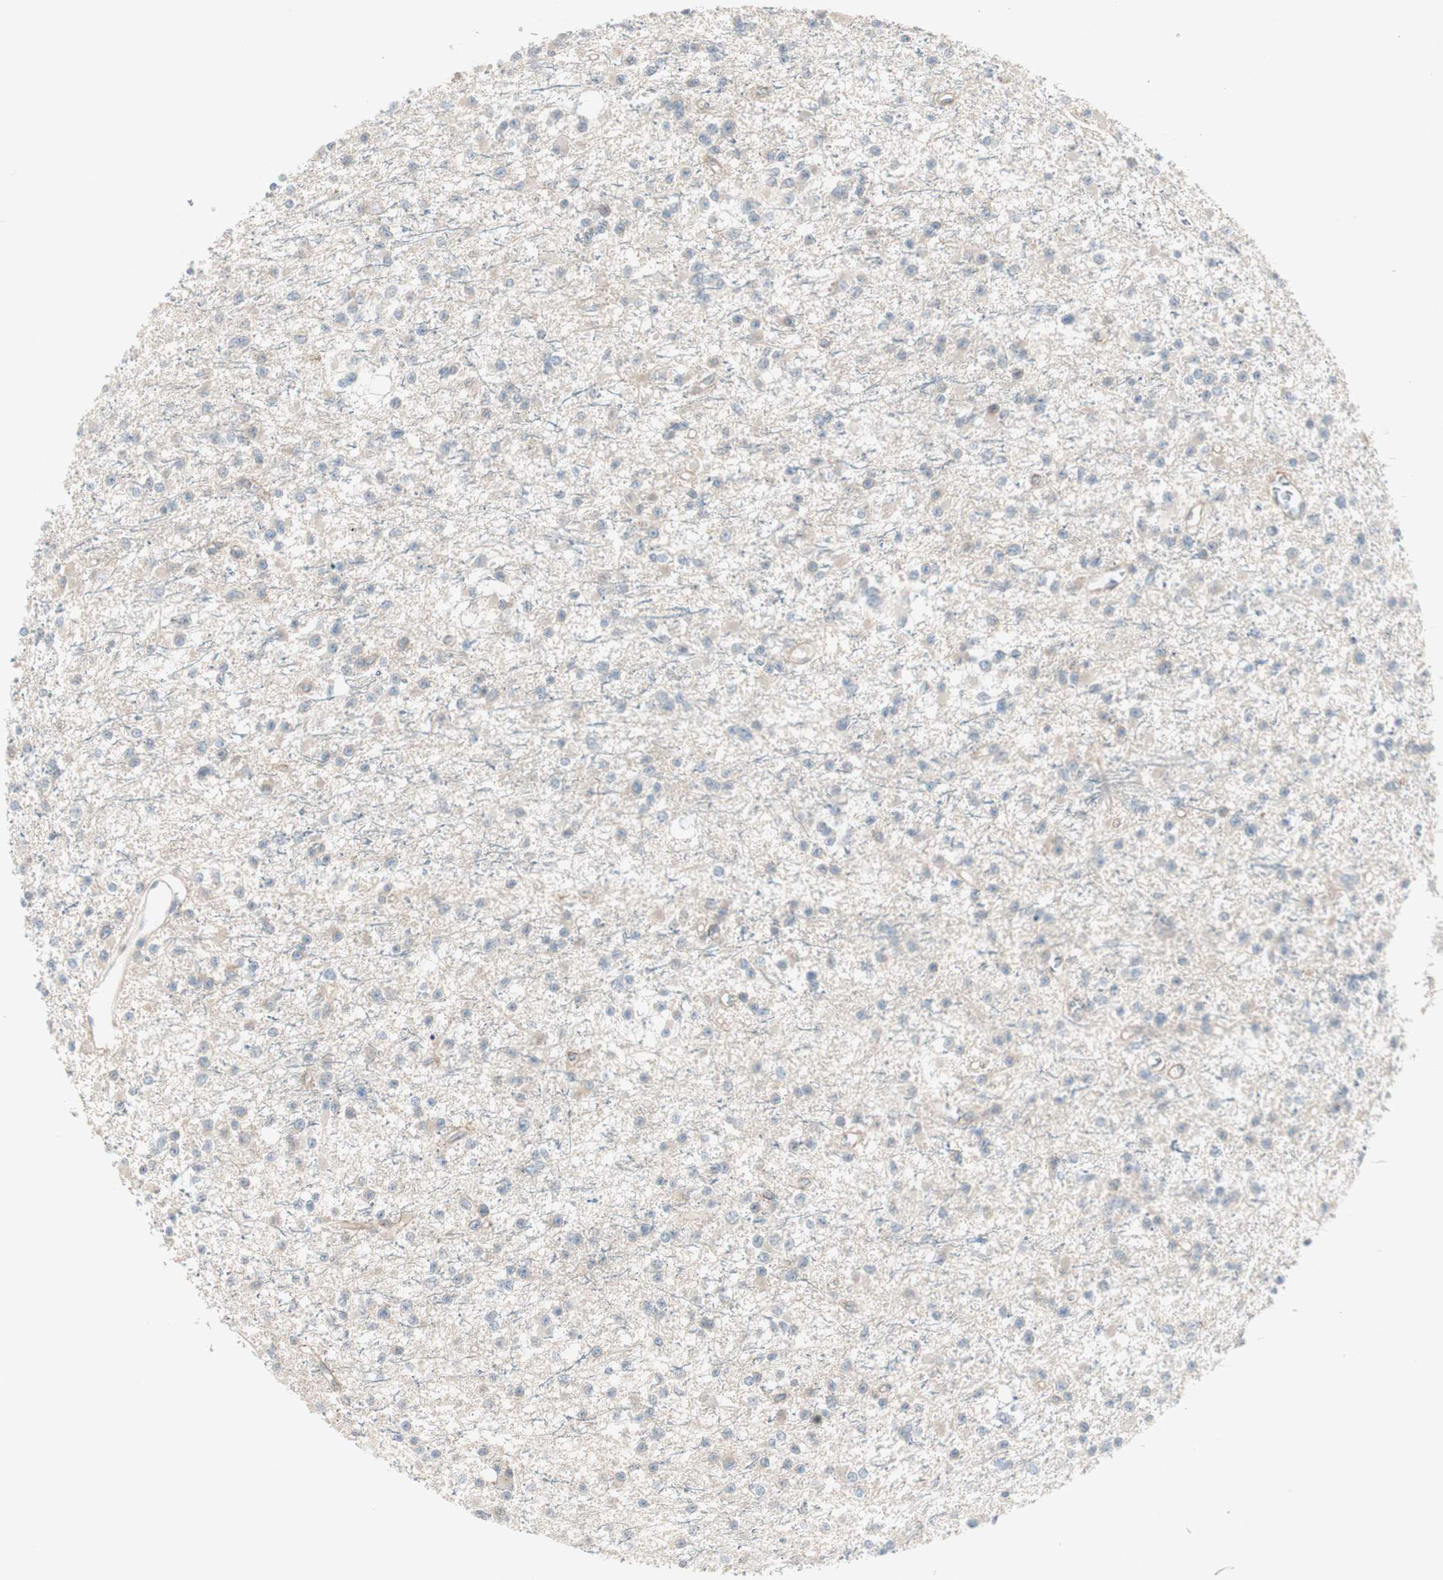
{"staining": {"intensity": "negative", "quantity": "none", "location": "none"}, "tissue": "glioma", "cell_type": "Tumor cells", "image_type": "cancer", "snomed": [{"axis": "morphology", "description": "Glioma, malignant, Low grade"}, {"axis": "topography", "description": "Brain"}], "caption": "IHC image of neoplastic tissue: malignant low-grade glioma stained with DAB (3,3'-diaminobenzidine) displays no significant protein staining in tumor cells.", "gene": "ITGB4", "patient": {"sex": "female", "age": 22}}